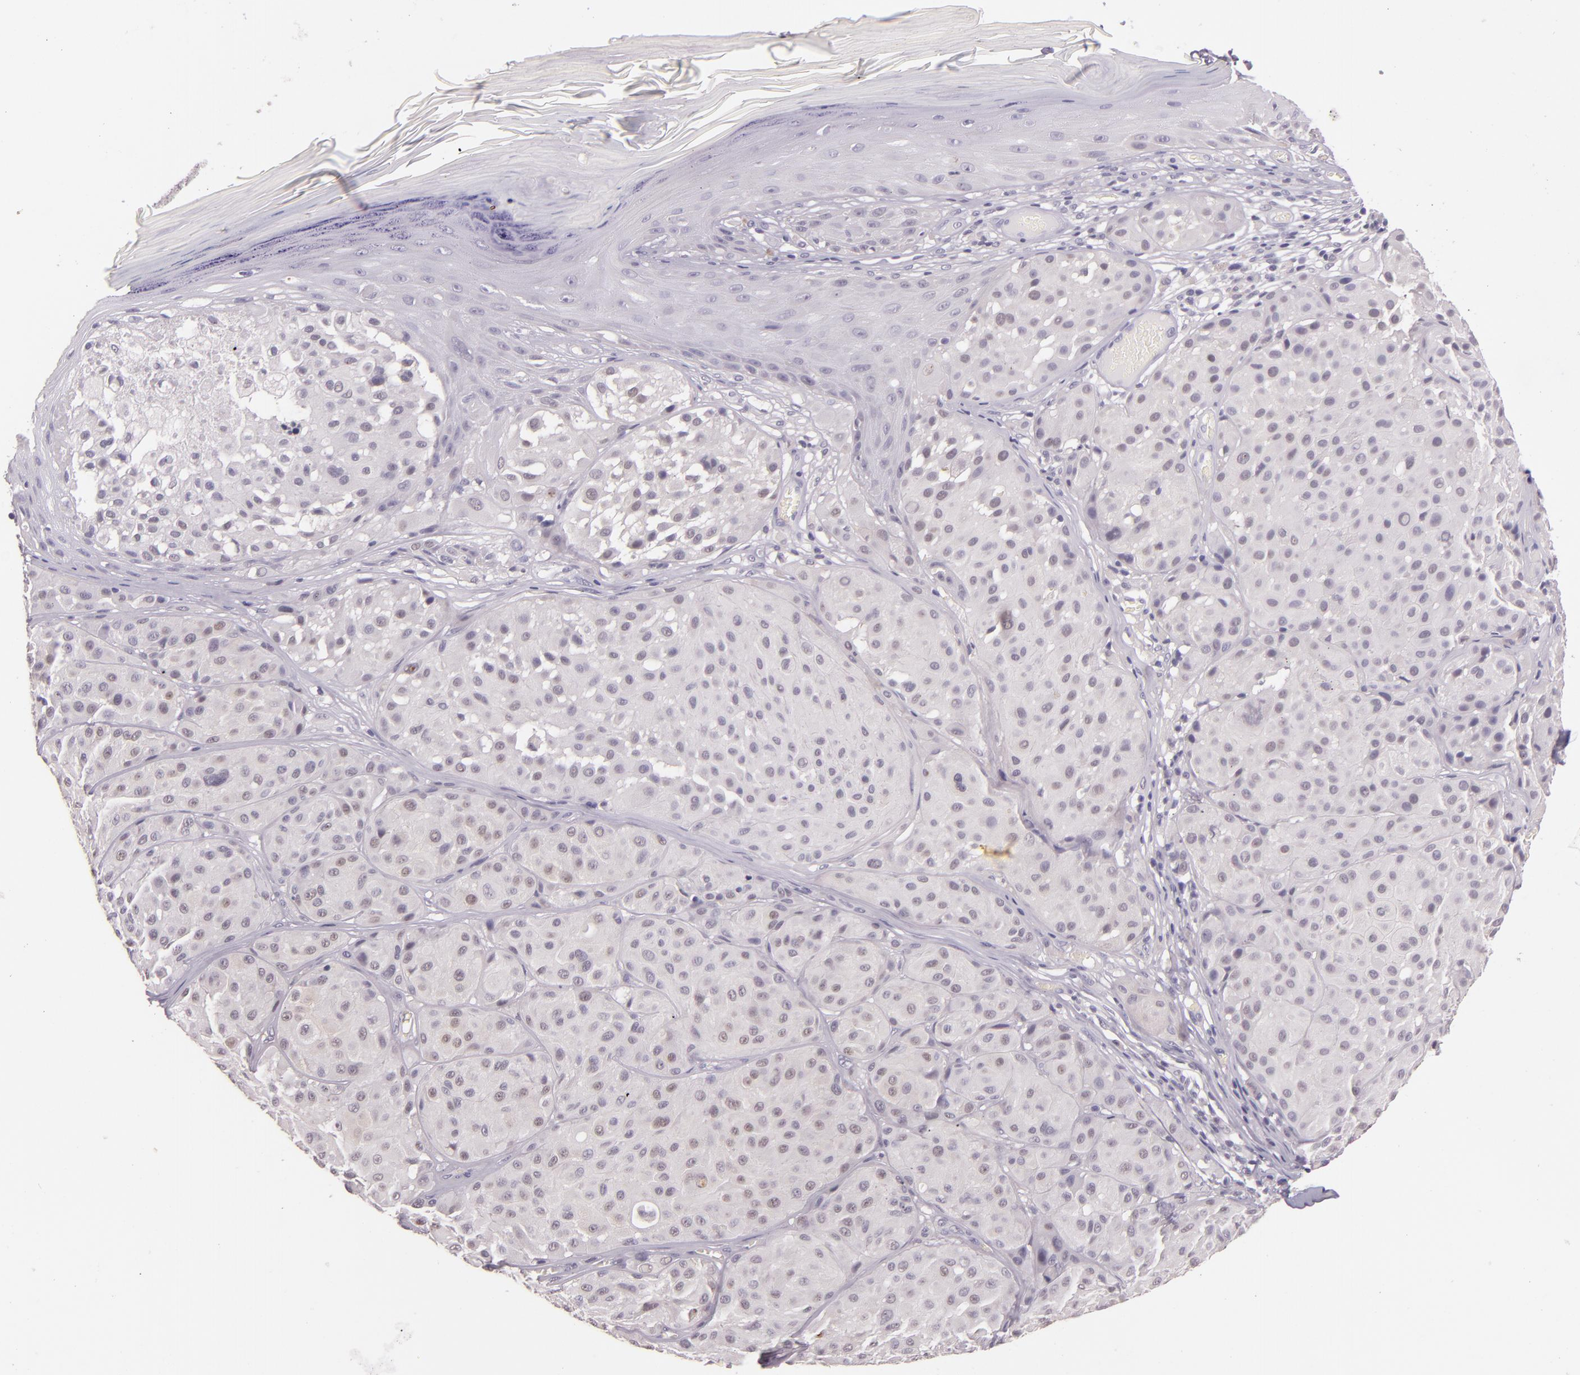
{"staining": {"intensity": "weak", "quantity": "25%-75%", "location": "nuclear"}, "tissue": "melanoma", "cell_type": "Tumor cells", "image_type": "cancer", "snomed": [{"axis": "morphology", "description": "Malignant melanoma, NOS"}, {"axis": "topography", "description": "Skin"}], "caption": "Immunohistochemistry (IHC) (DAB) staining of melanoma reveals weak nuclear protein expression in approximately 25%-75% of tumor cells.", "gene": "HSPA8", "patient": {"sex": "male", "age": 36}}